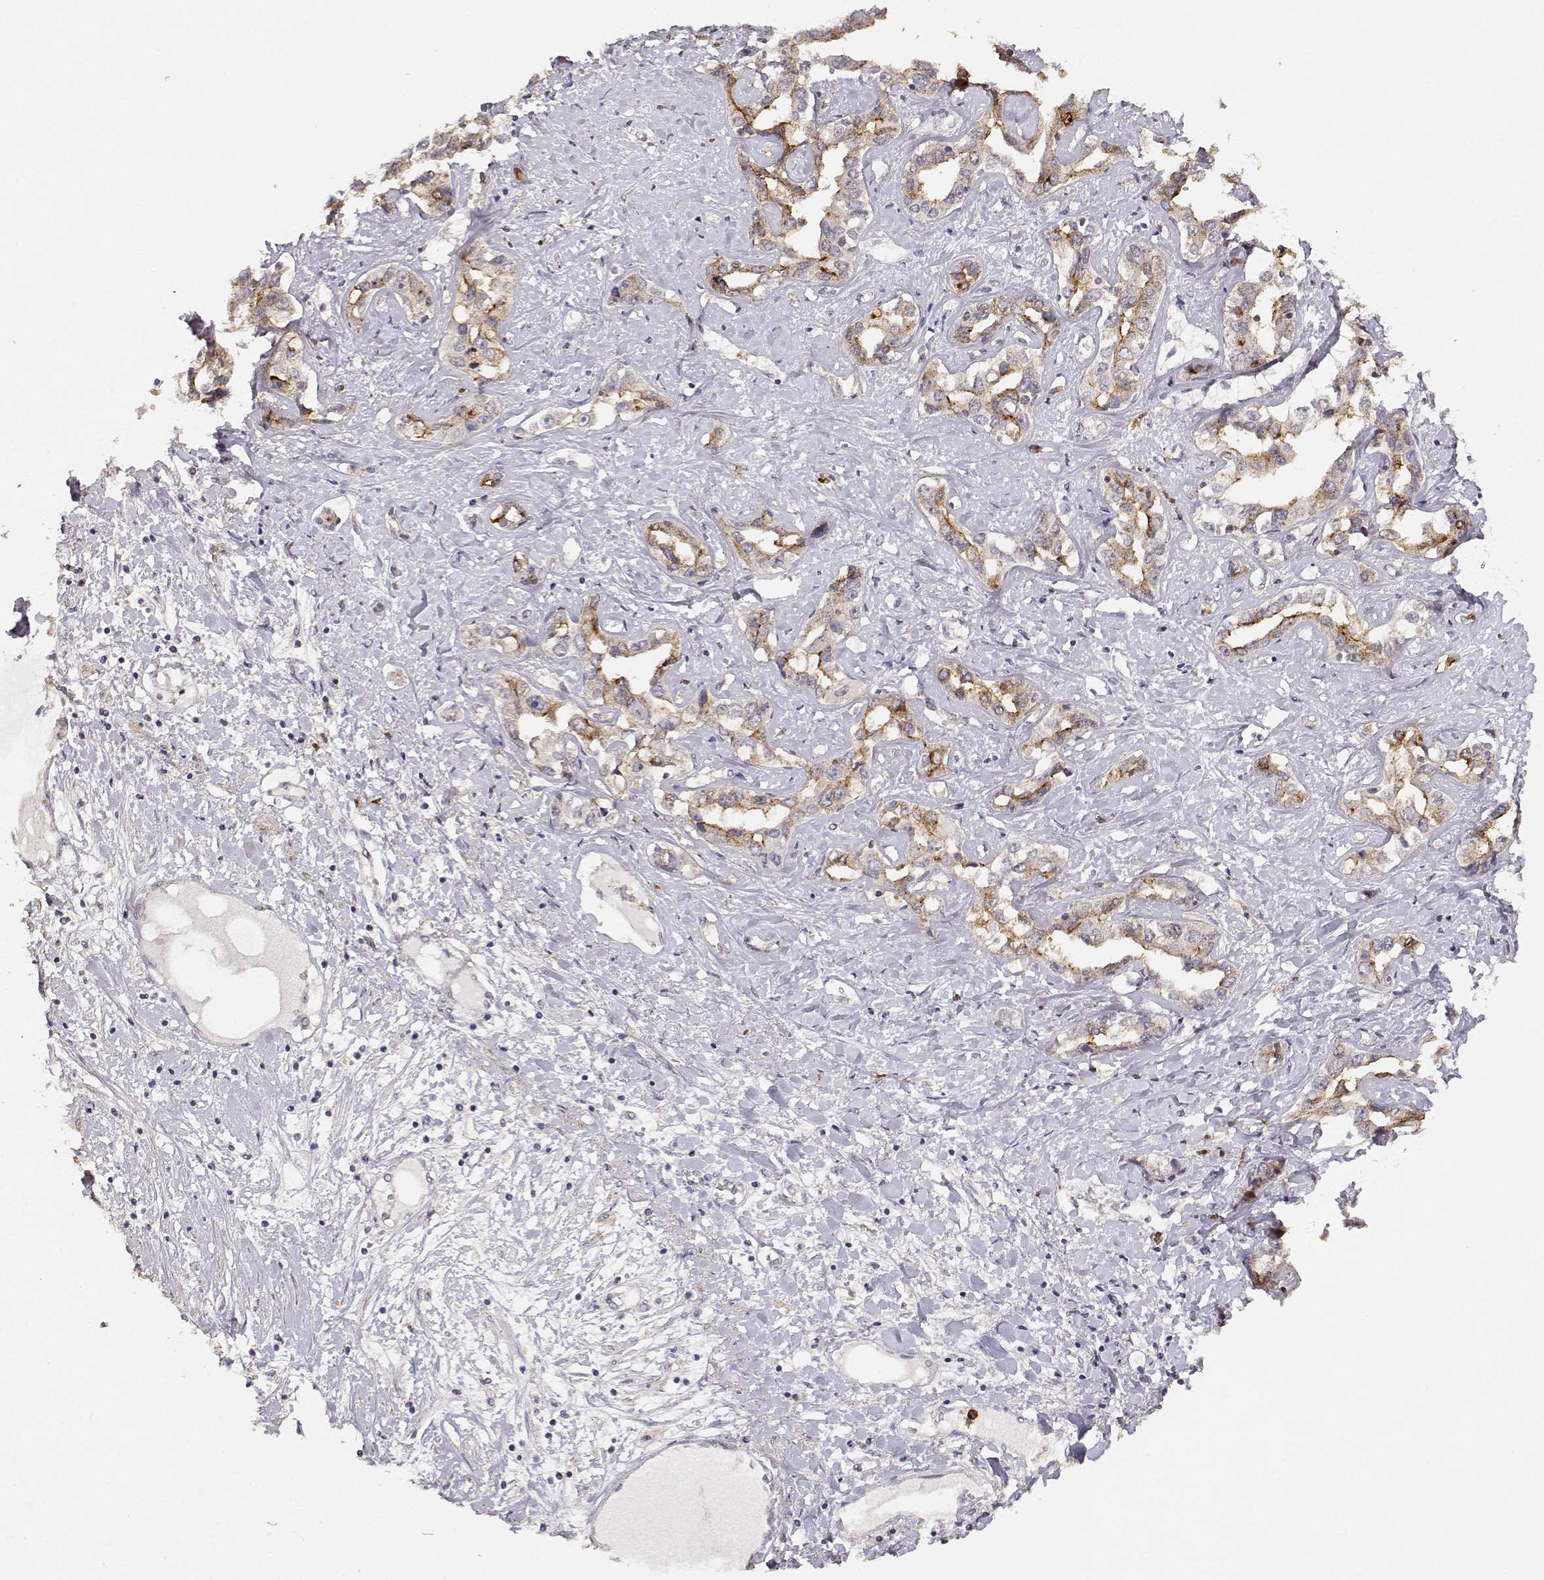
{"staining": {"intensity": "moderate", "quantity": "25%-75%", "location": "cytoplasmic/membranous"}, "tissue": "liver cancer", "cell_type": "Tumor cells", "image_type": "cancer", "snomed": [{"axis": "morphology", "description": "Cholangiocarcinoma"}, {"axis": "topography", "description": "Liver"}], "caption": "Protein expression analysis of liver cancer (cholangiocarcinoma) displays moderate cytoplasmic/membranous staining in about 25%-75% of tumor cells.", "gene": "TNFRSF10C", "patient": {"sex": "male", "age": 59}}